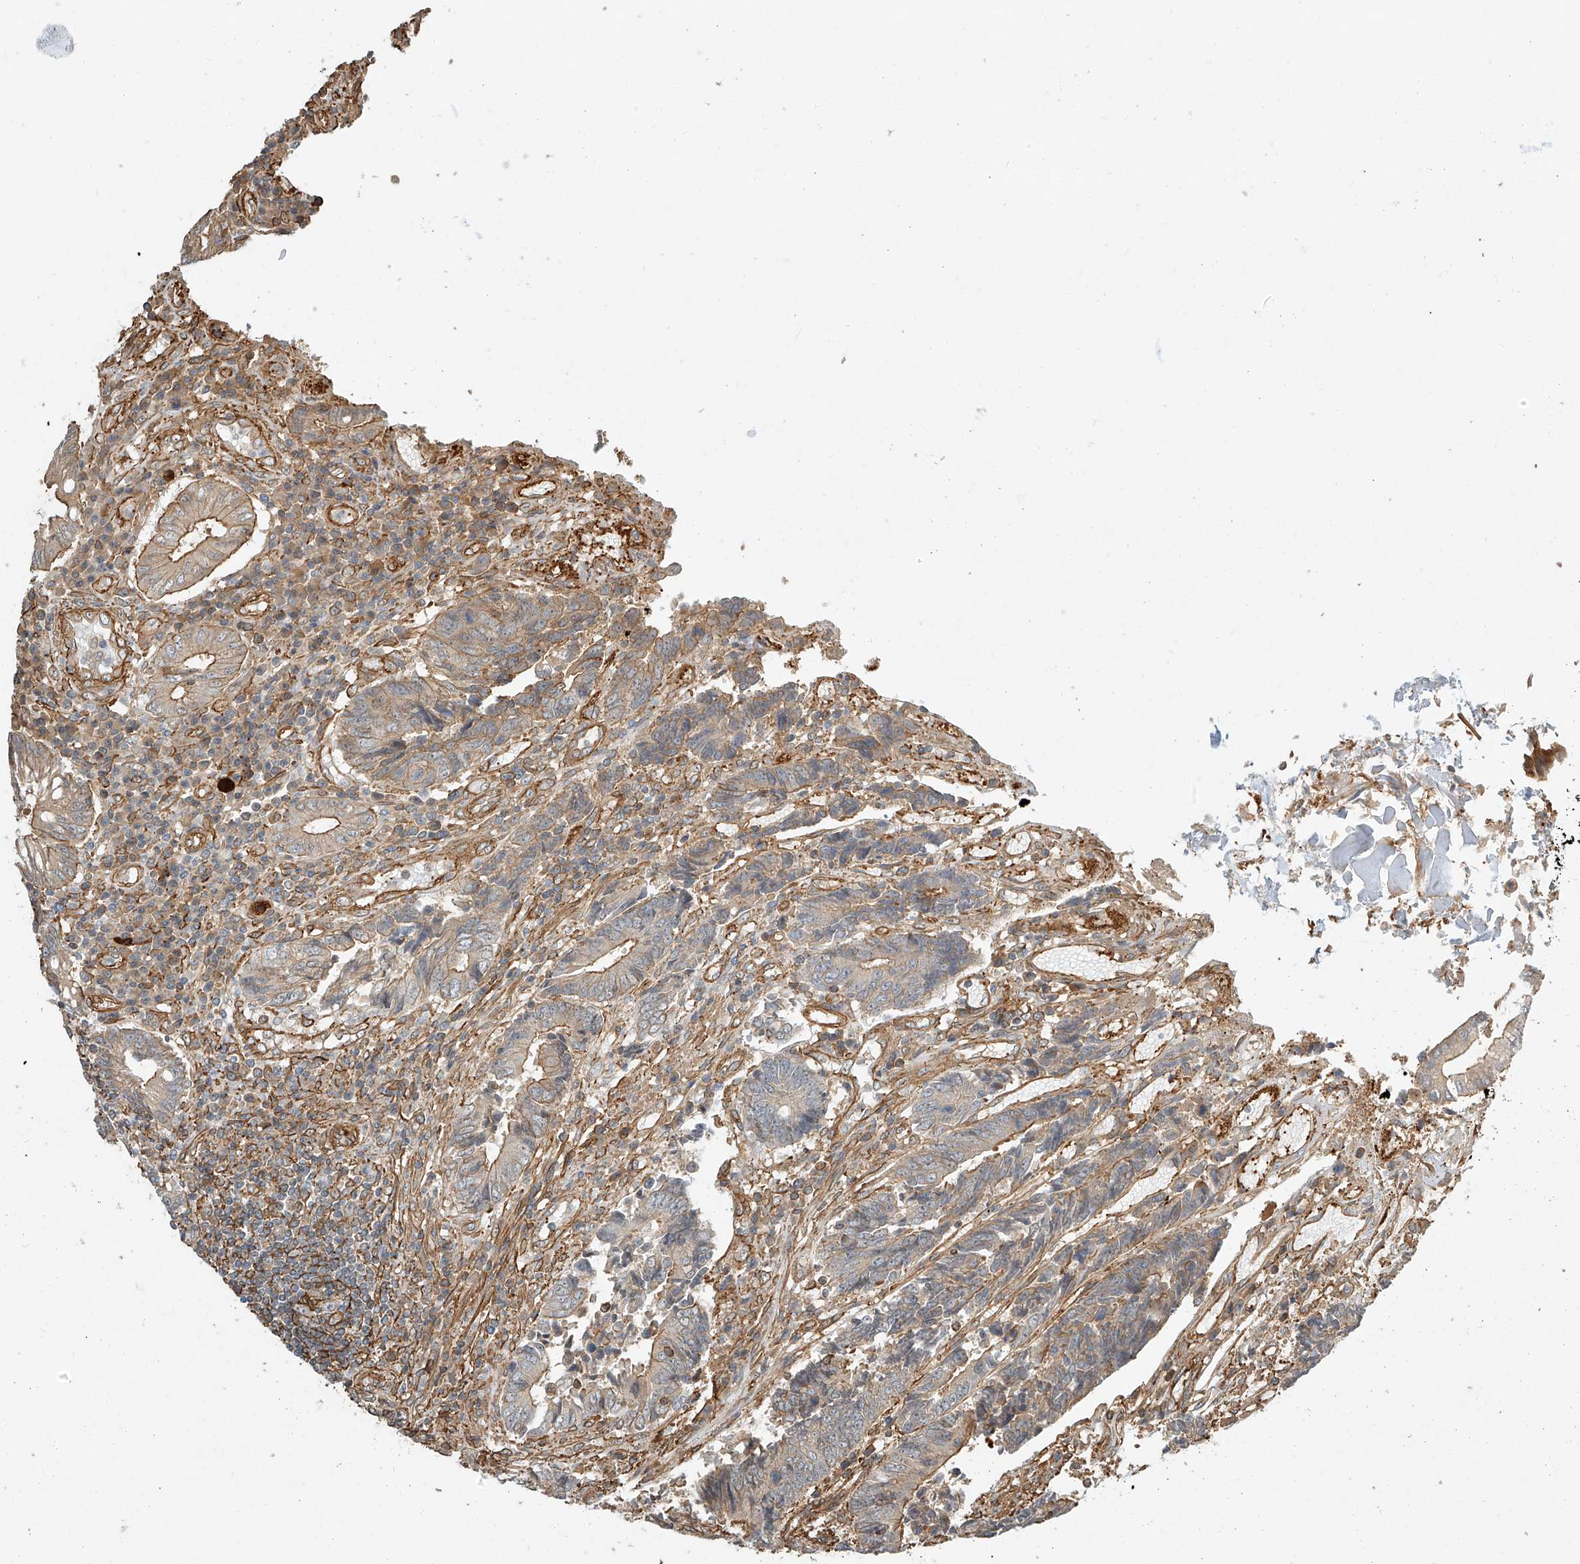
{"staining": {"intensity": "moderate", "quantity": "25%-75%", "location": "cytoplasmic/membranous"}, "tissue": "colorectal cancer", "cell_type": "Tumor cells", "image_type": "cancer", "snomed": [{"axis": "morphology", "description": "Adenocarcinoma, NOS"}, {"axis": "topography", "description": "Rectum"}], "caption": "Colorectal adenocarcinoma stained with a brown dye demonstrates moderate cytoplasmic/membranous positive positivity in about 25%-75% of tumor cells.", "gene": "CSMD3", "patient": {"sex": "male", "age": 84}}